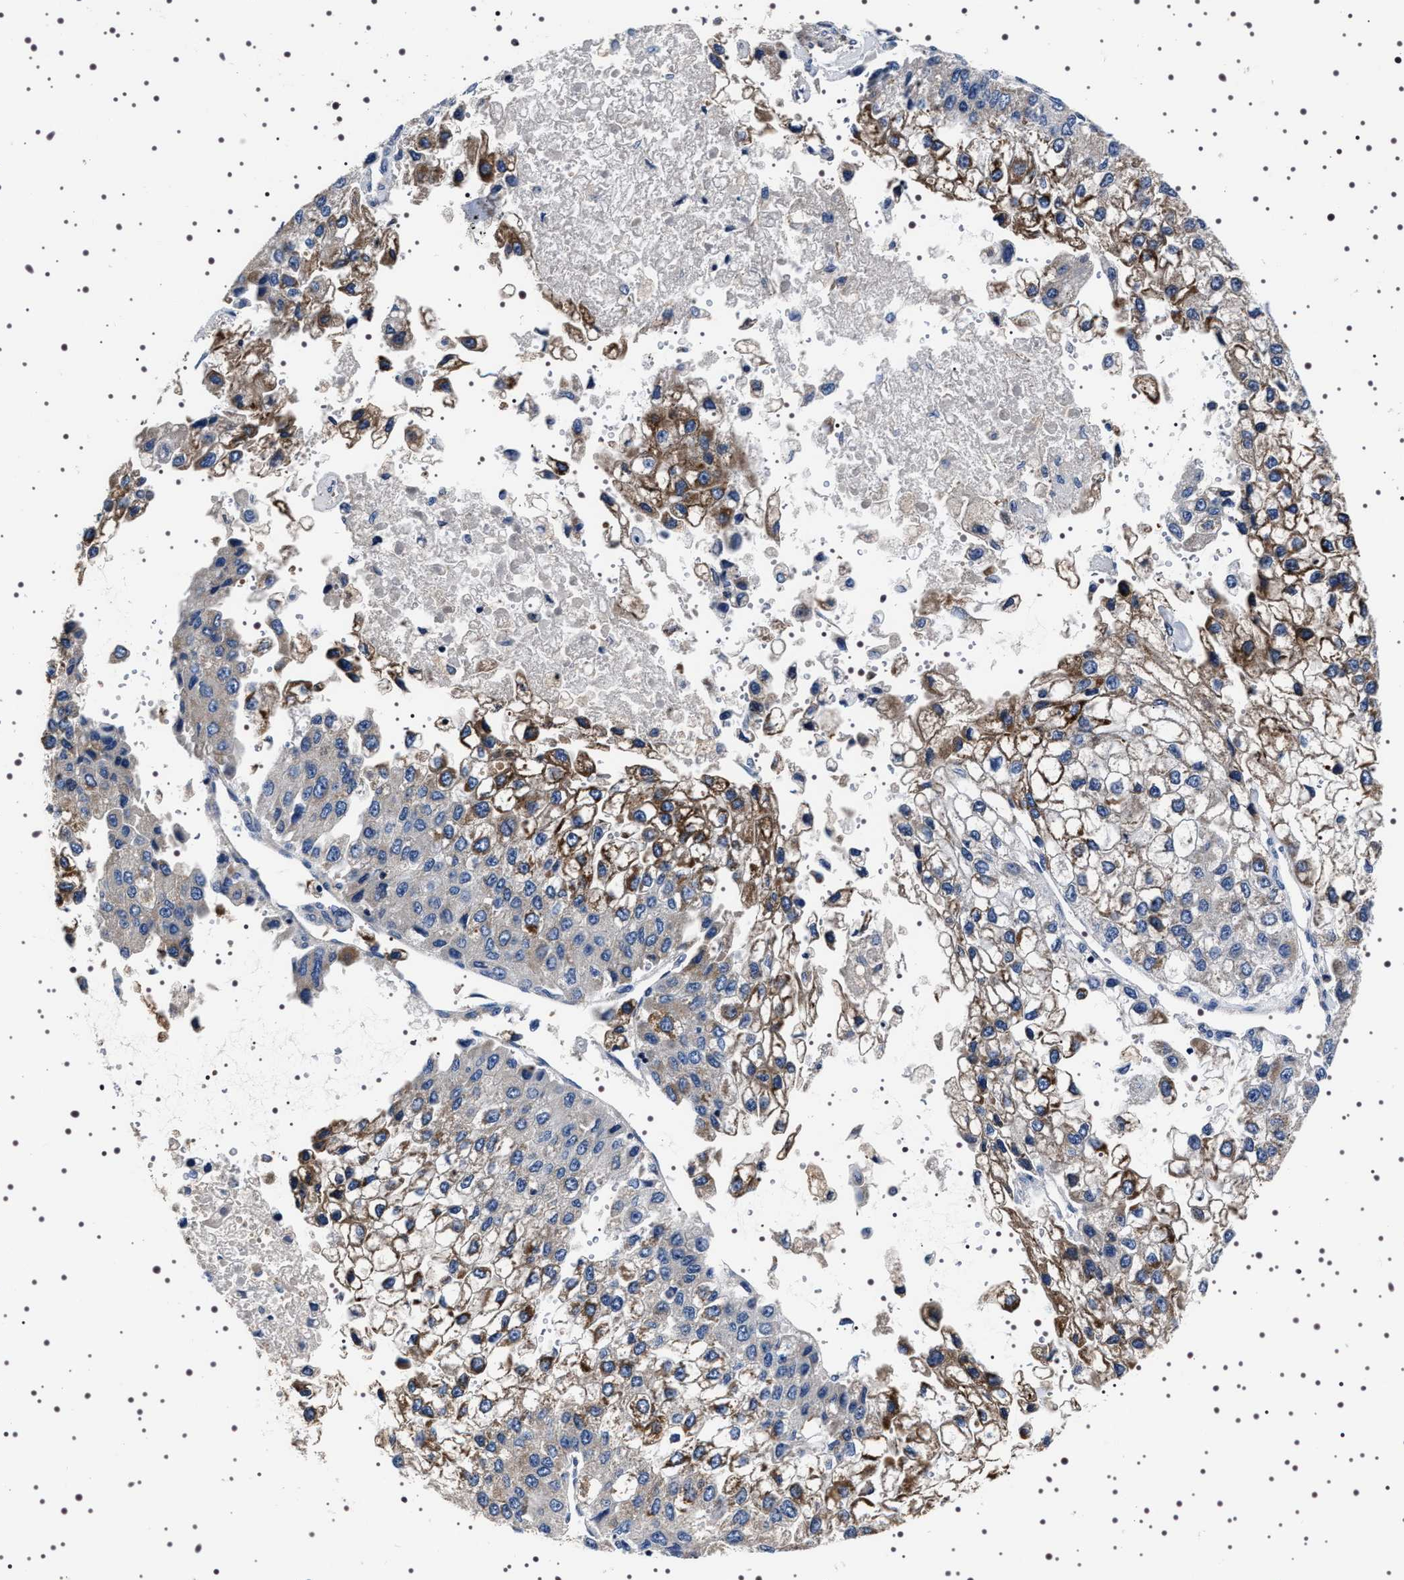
{"staining": {"intensity": "moderate", "quantity": "25%-75%", "location": "cytoplasmic/membranous"}, "tissue": "liver cancer", "cell_type": "Tumor cells", "image_type": "cancer", "snomed": [{"axis": "morphology", "description": "Carcinoma, Hepatocellular, NOS"}, {"axis": "topography", "description": "Liver"}], "caption": "Protein staining displays moderate cytoplasmic/membranous positivity in about 25%-75% of tumor cells in liver cancer.", "gene": "WDR1", "patient": {"sex": "female", "age": 66}}